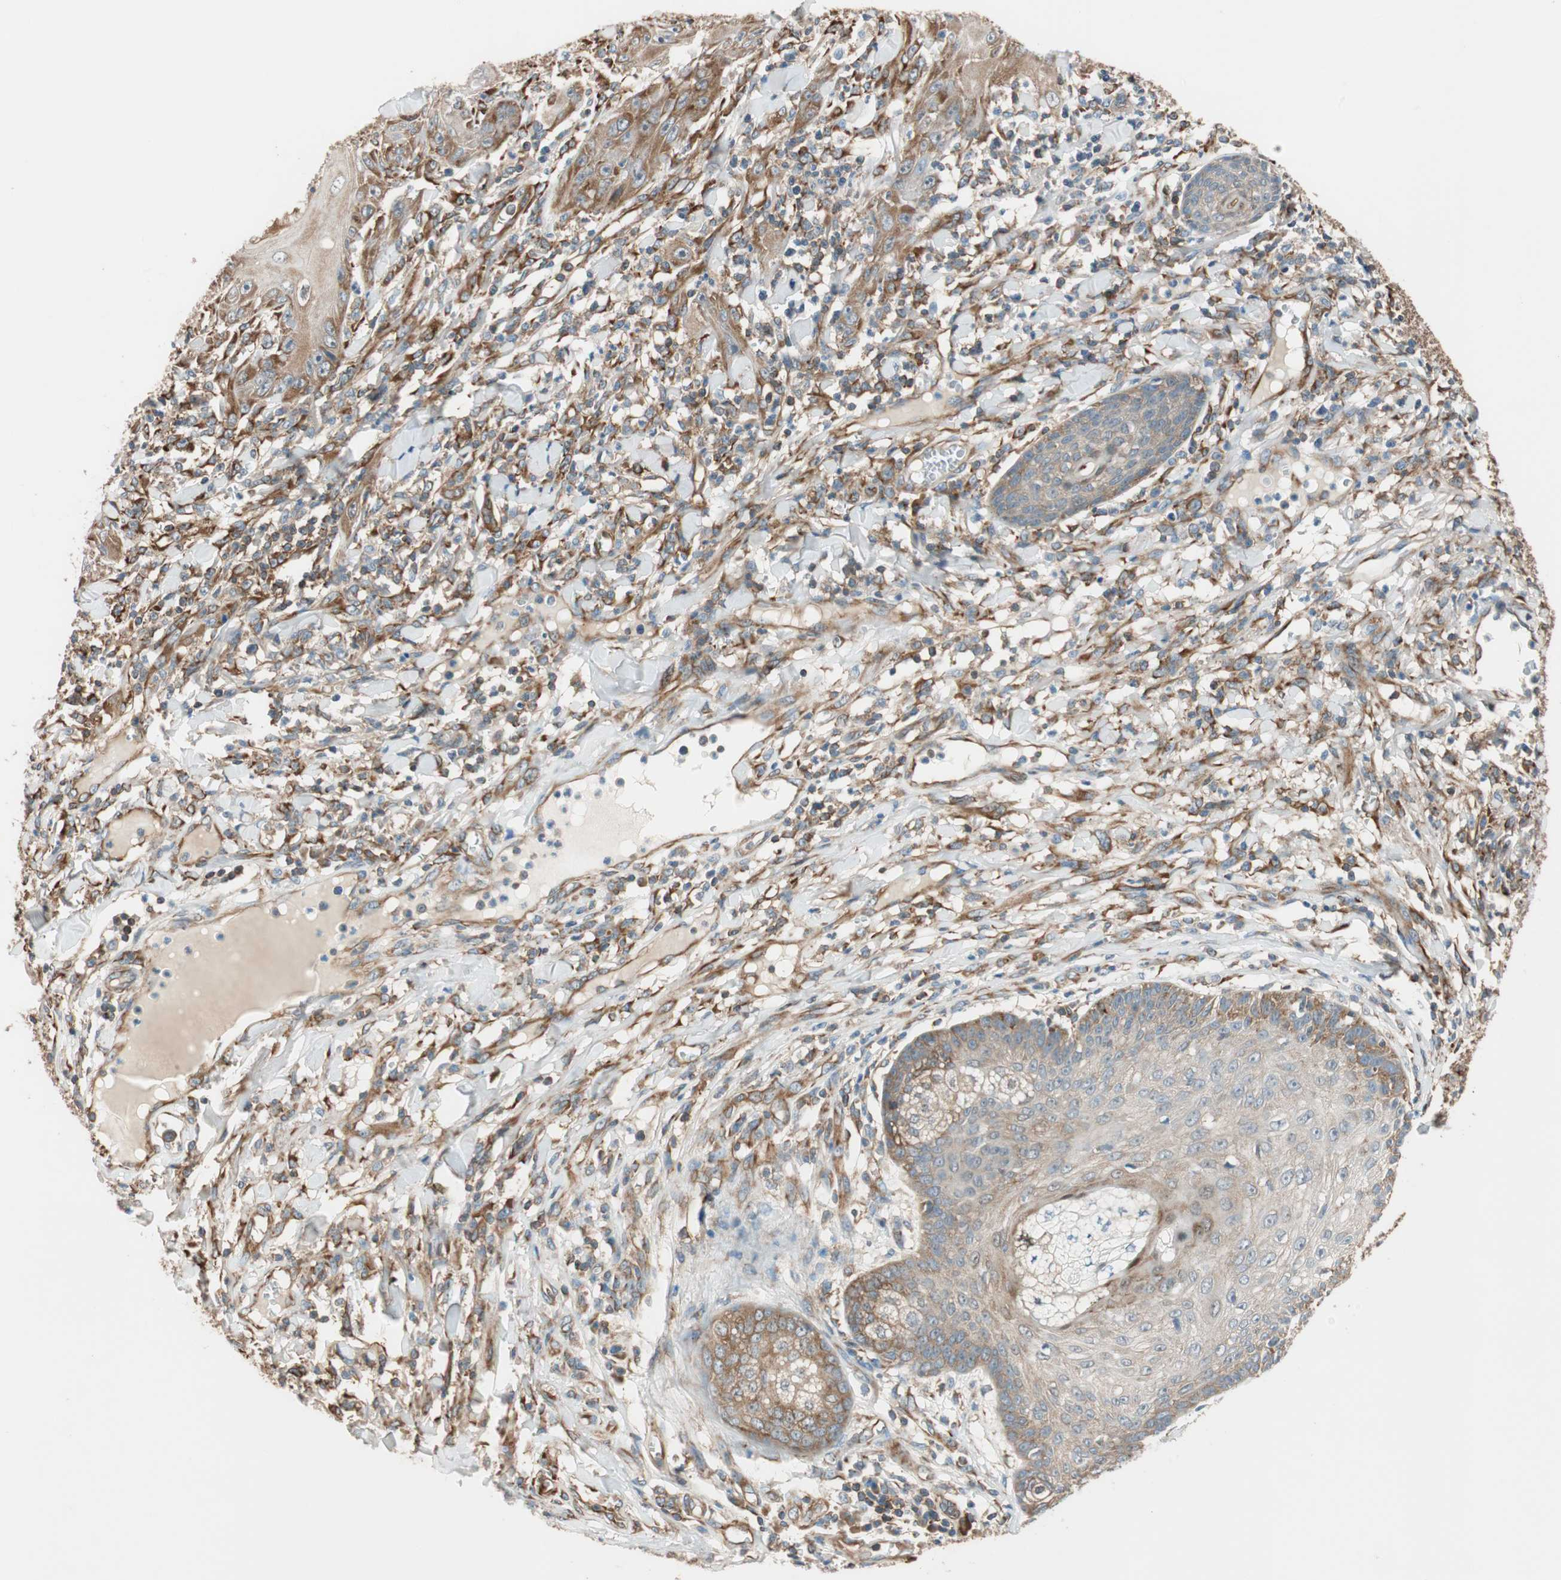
{"staining": {"intensity": "strong", "quantity": "25%-75%", "location": "cytoplasmic/membranous"}, "tissue": "skin cancer", "cell_type": "Tumor cells", "image_type": "cancer", "snomed": [{"axis": "morphology", "description": "Squamous cell carcinoma, NOS"}, {"axis": "topography", "description": "Skin"}], "caption": "Approximately 25%-75% of tumor cells in skin cancer reveal strong cytoplasmic/membranous protein staining as visualized by brown immunohistochemical staining.", "gene": "WASL", "patient": {"sex": "female", "age": 78}}